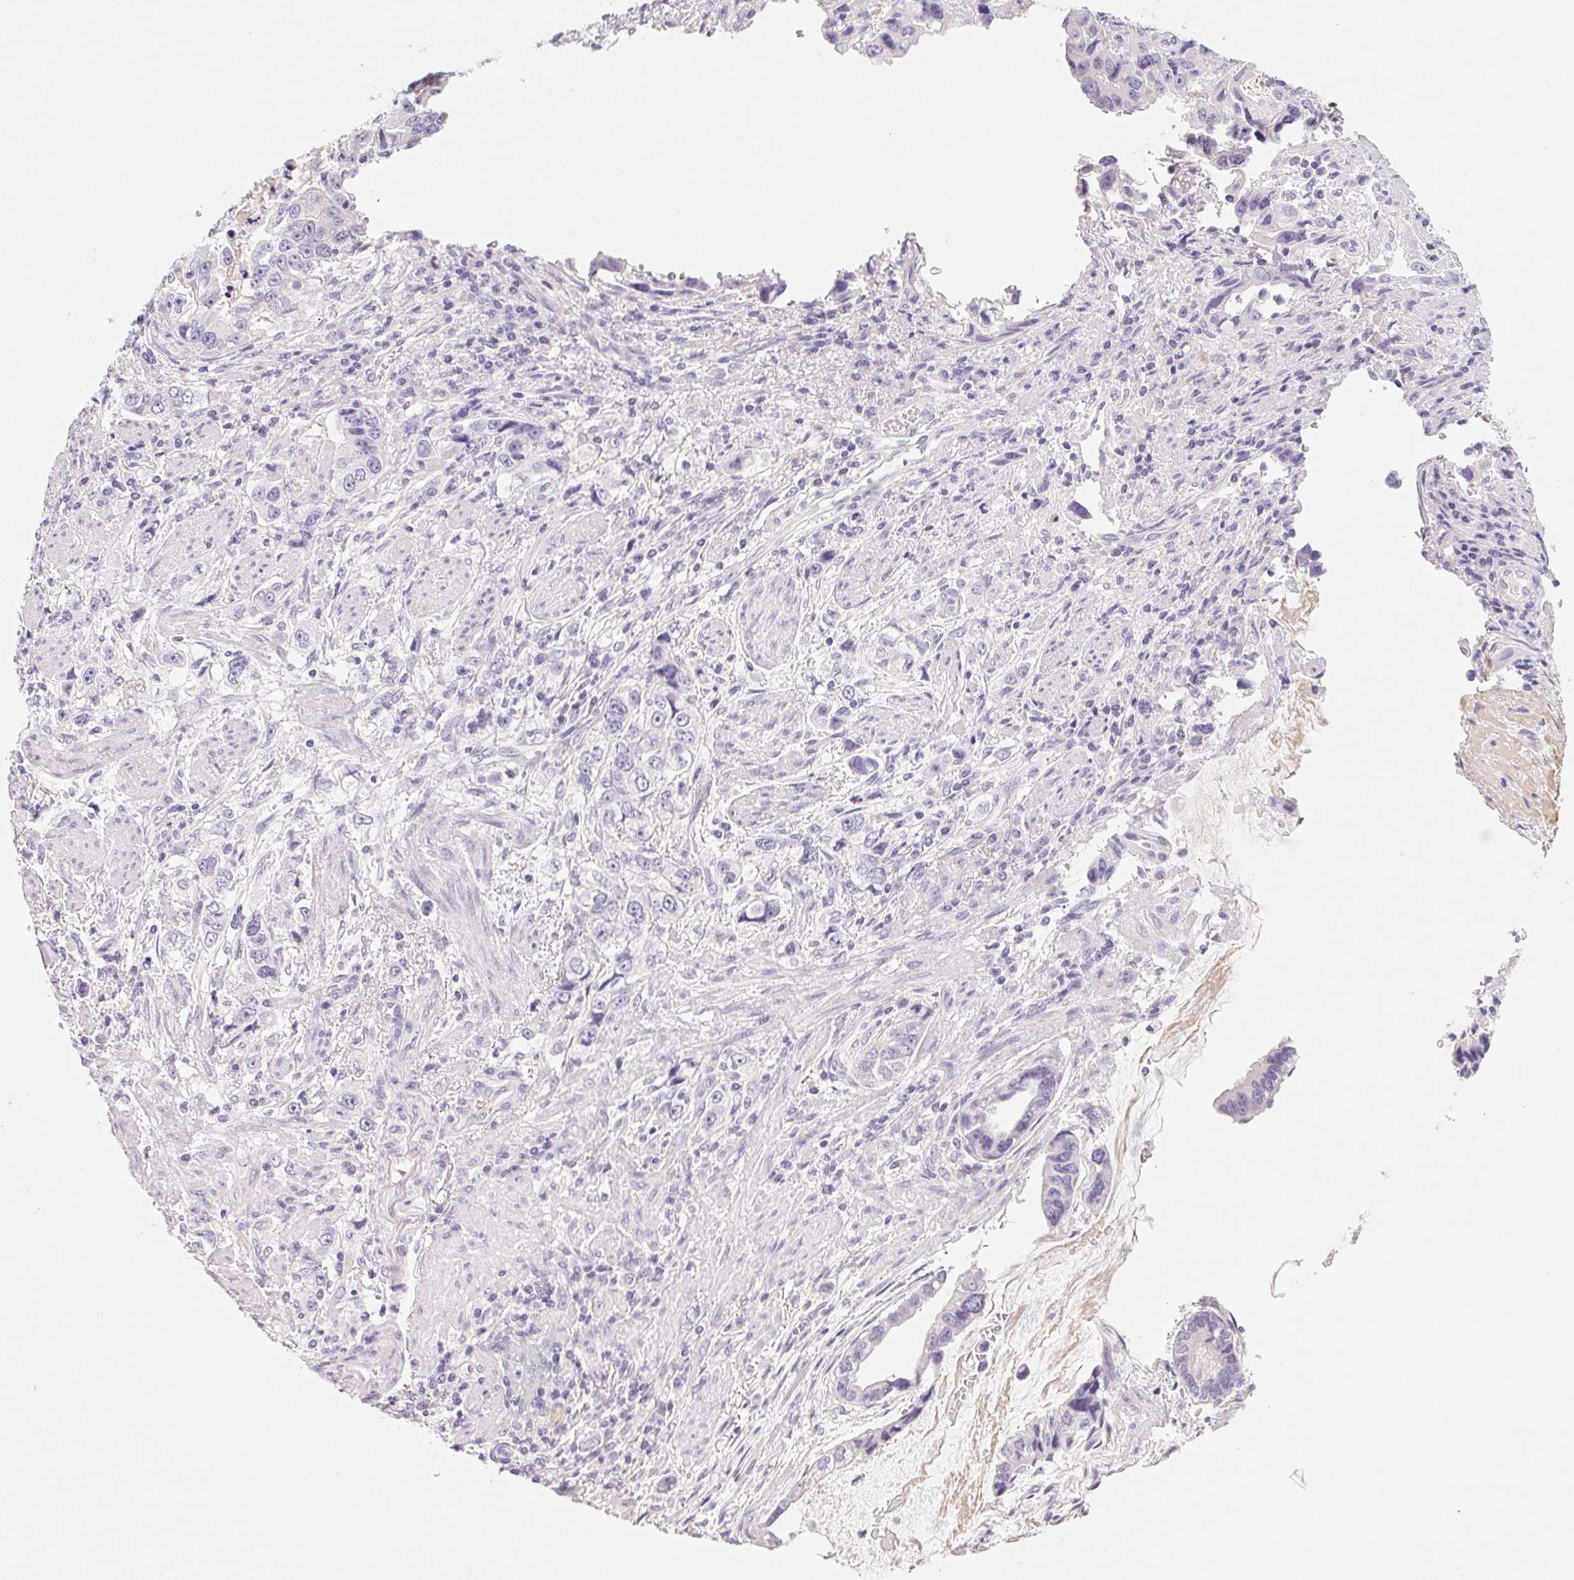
{"staining": {"intensity": "negative", "quantity": "none", "location": "none"}, "tissue": "stomach cancer", "cell_type": "Tumor cells", "image_type": "cancer", "snomed": [{"axis": "morphology", "description": "Adenocarcinoma, NOS"}, {"axis": "topography", "description": "Stomach, lower"}], "caption": "A high-resolution histopathology image shows immunohistochemistry (IHC) staining of adenocarcinoma (stomach), which shows no significant positivity in tumor cells.", "gene": "ACP3", "patient": {"sex": "female", "age": 93}}